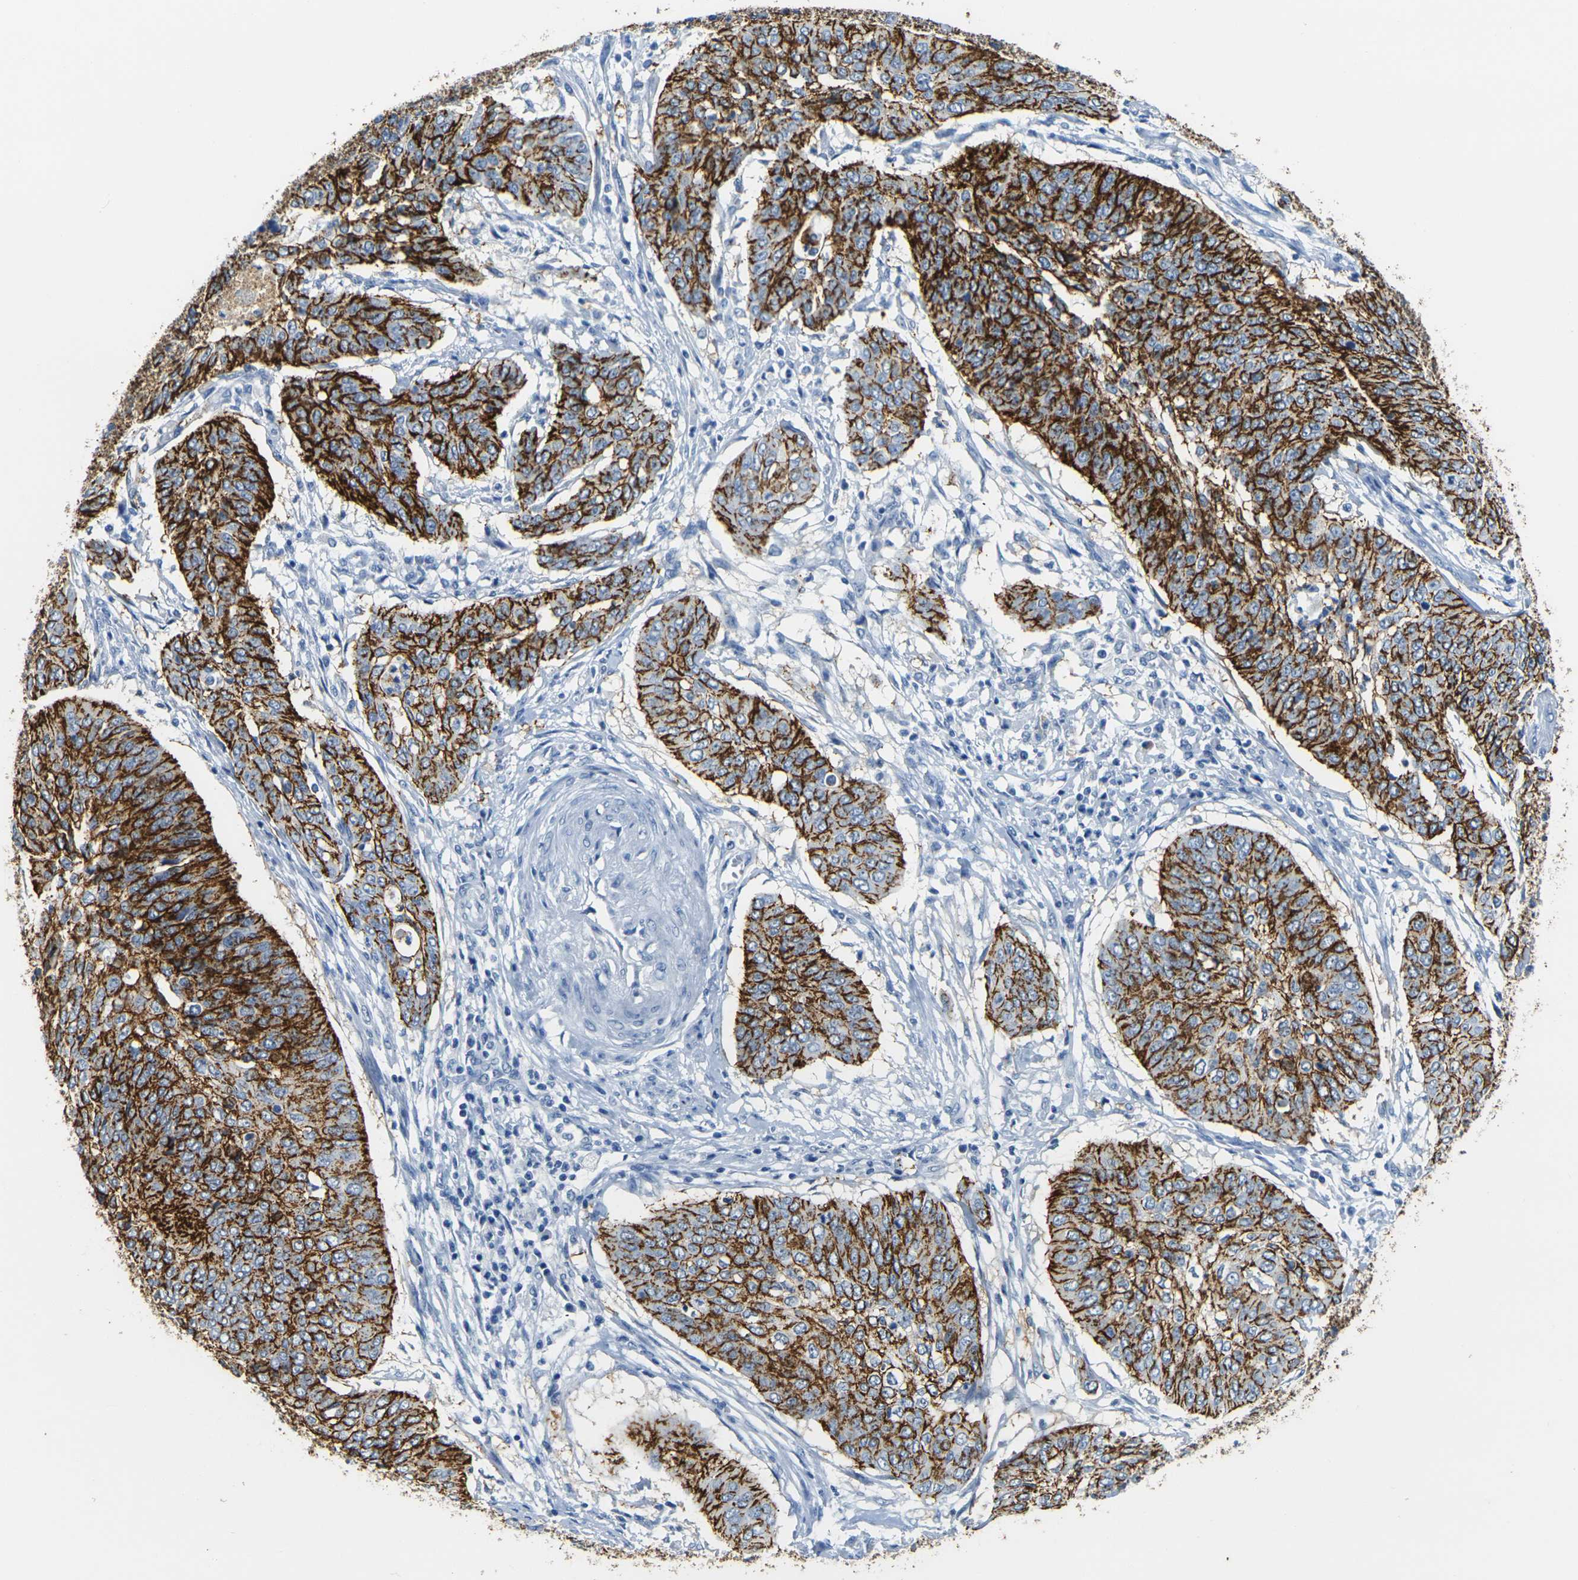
{"staining": {"intensity": "strong", "quantity": ">75%", "location": "cytoplasmic/membranous"}, "tissue": "cervical cancer", "cell_type": "Tumor cells", "image_type": "cancer", "snomed": [{"axis": "morphology", "description": "Normal tissue, NOS"}, {"axis": "morphology", "description": "Squamous cell carcinoma, NOS"}, {"axis": "topography", "description": "Cervix"}], "caption": "Brown immunohistochemical staining in cervical cancer (squamous cell carcinoma) reveals strong cytoplasmic/membranous expression in approximately >75% of tumor cells.", "gene": "CLDN7", "patient": {"sex": "female", "age": 39}}